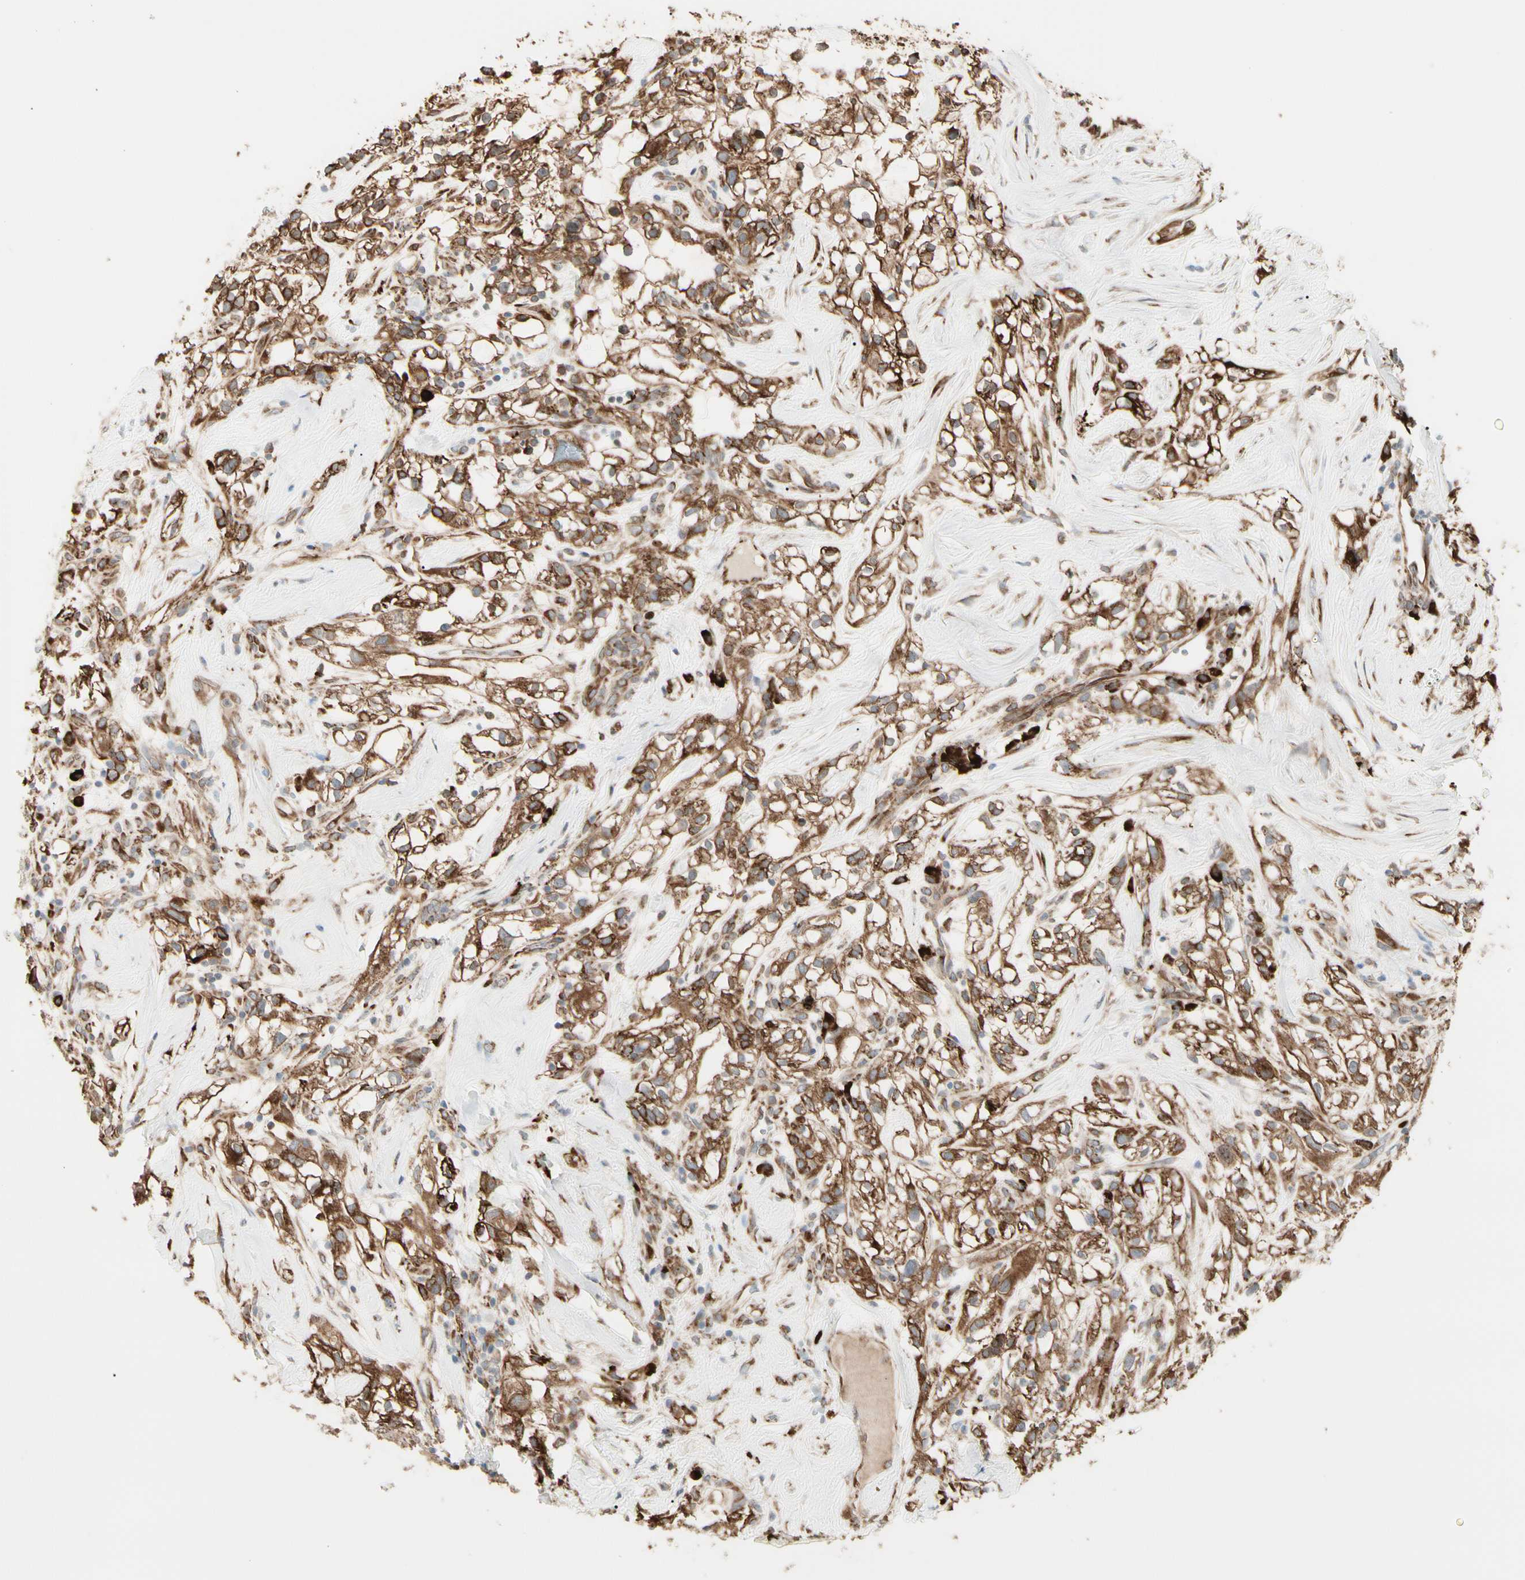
{"staining": {"intensity": "strong", "quantity": ">75%", "location": "cytoplasmic/membranous"}, "tissue": "renal cancer", "cell_type": "Tumor cells", "image_type": "cancer", "snomed": [{"axis": "morphology", "description": "Adenocarcinoma, NOS"}, {"axis": "topography", "description": "Kidney"}], "caption": "Renal cancer (adenocarcinoma) stained for a protein reveals strong cytoplasmic/membranous positivity in tumor cells. The staining was performed using DAB (3,3'-diaminobenzidine) to visualize the protein expression in brown, while the nuclei were stained in blue with hematoxylin (Magnification: 20x).", "gene": "HSP90B1", "patient": {"sex": "female", "age": 60}}